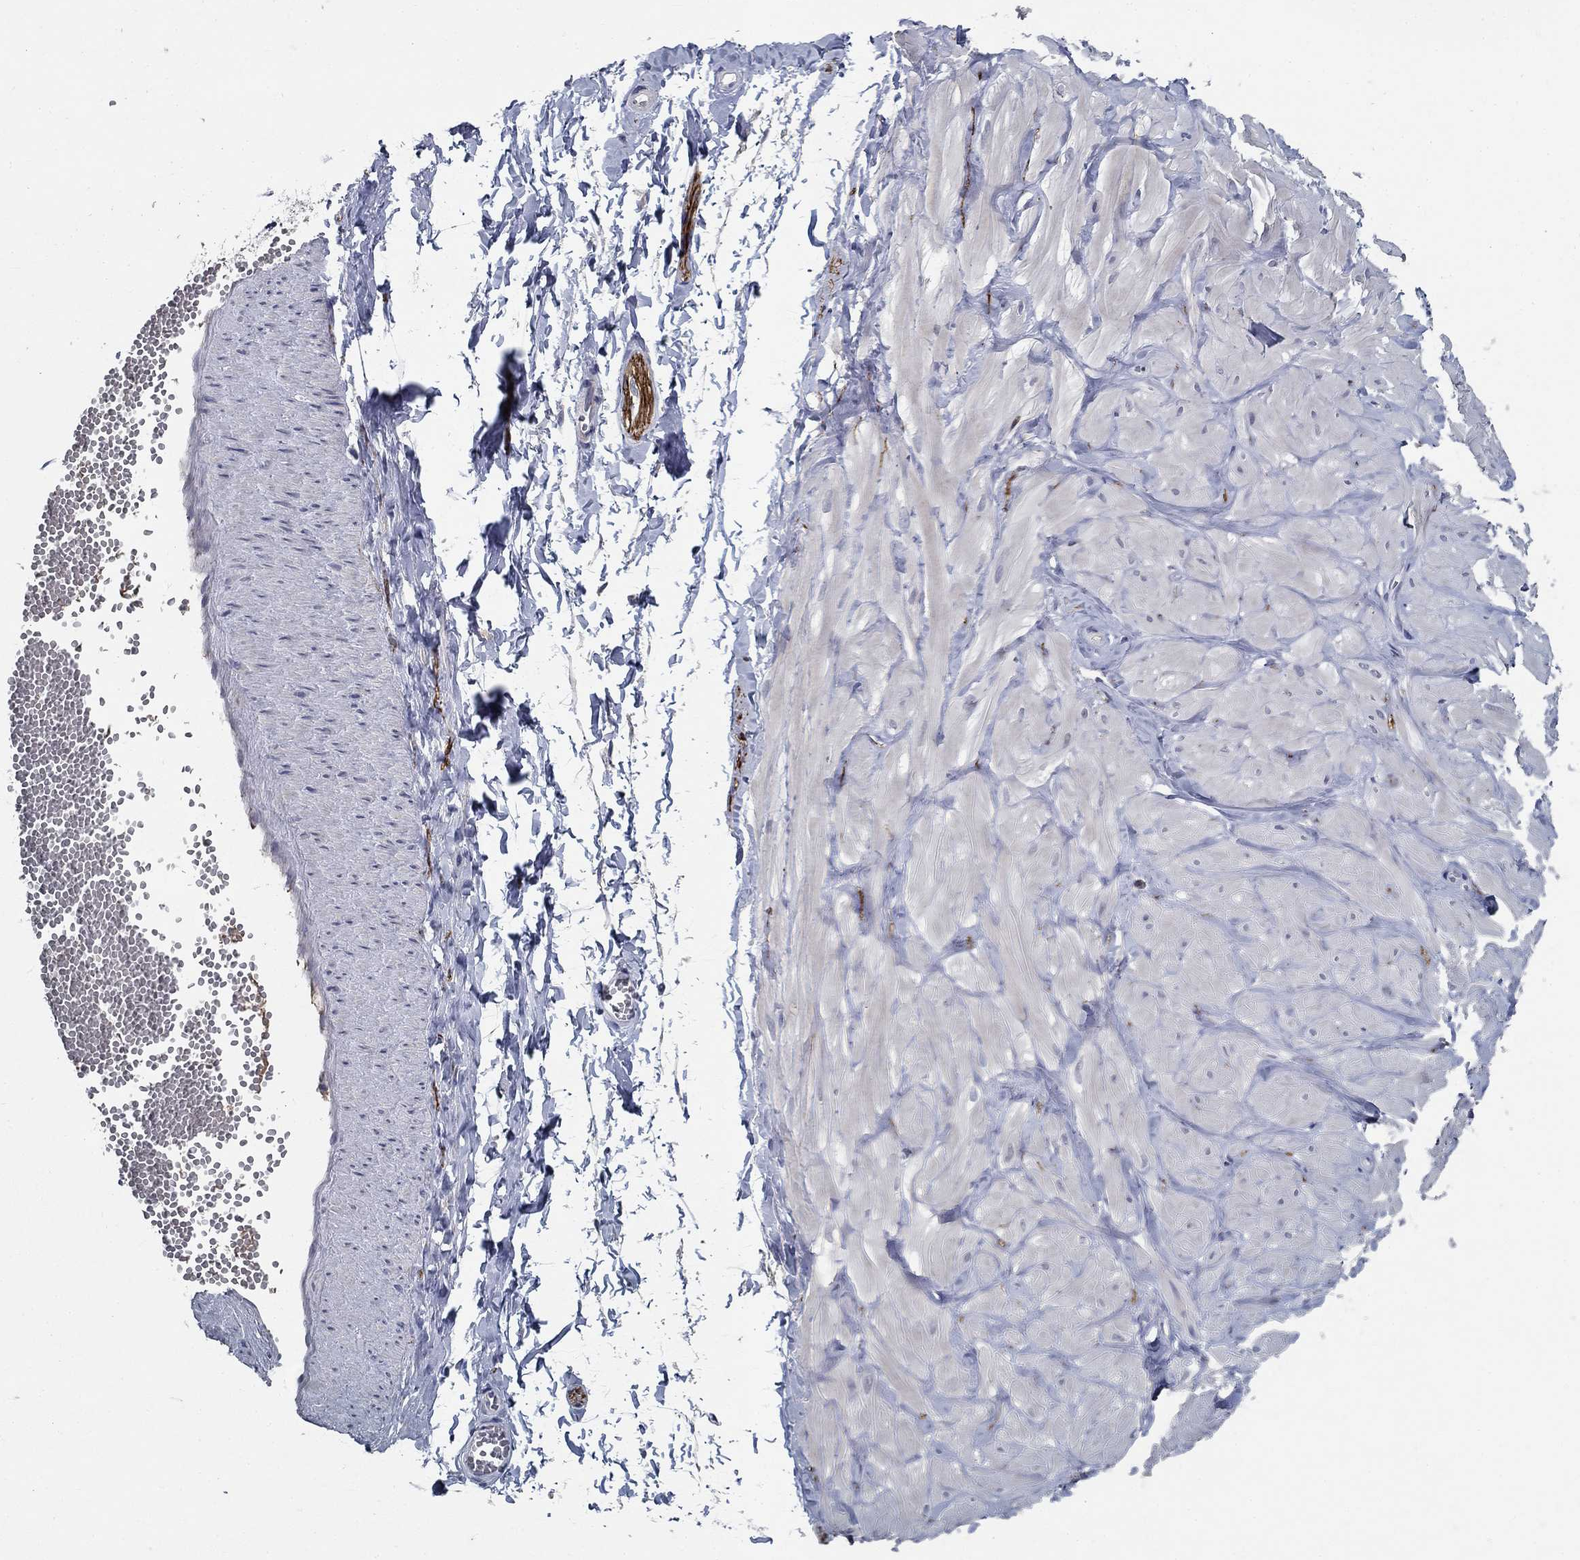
{"staining": {"intensity": "negative", "quantity": "none", "location": "none"}, "tissue": "adipose tissue", "cell_type": "Adipocytes", "image_type": "normal", "snomed": [{"axis": "morphology", "description": "Normal tissue, NOS"}, {"axis": "topography", "description": "Smooth muscle"}, {"axis": "topography", "description": "Peripheral nerve tissue"}], "caption": "Protein analysis of benign adipose tissue demonstrates no significant staining in adipocytes. The staining was performed using DAB (3,3'-diaminobenzidine) to visualize the protein expression in brown, while the nuclei were stained in blue with hematoxylin (Magnification: 20x).", "gene": "CD274", "patient": {"sex": "male", "age": 22}}